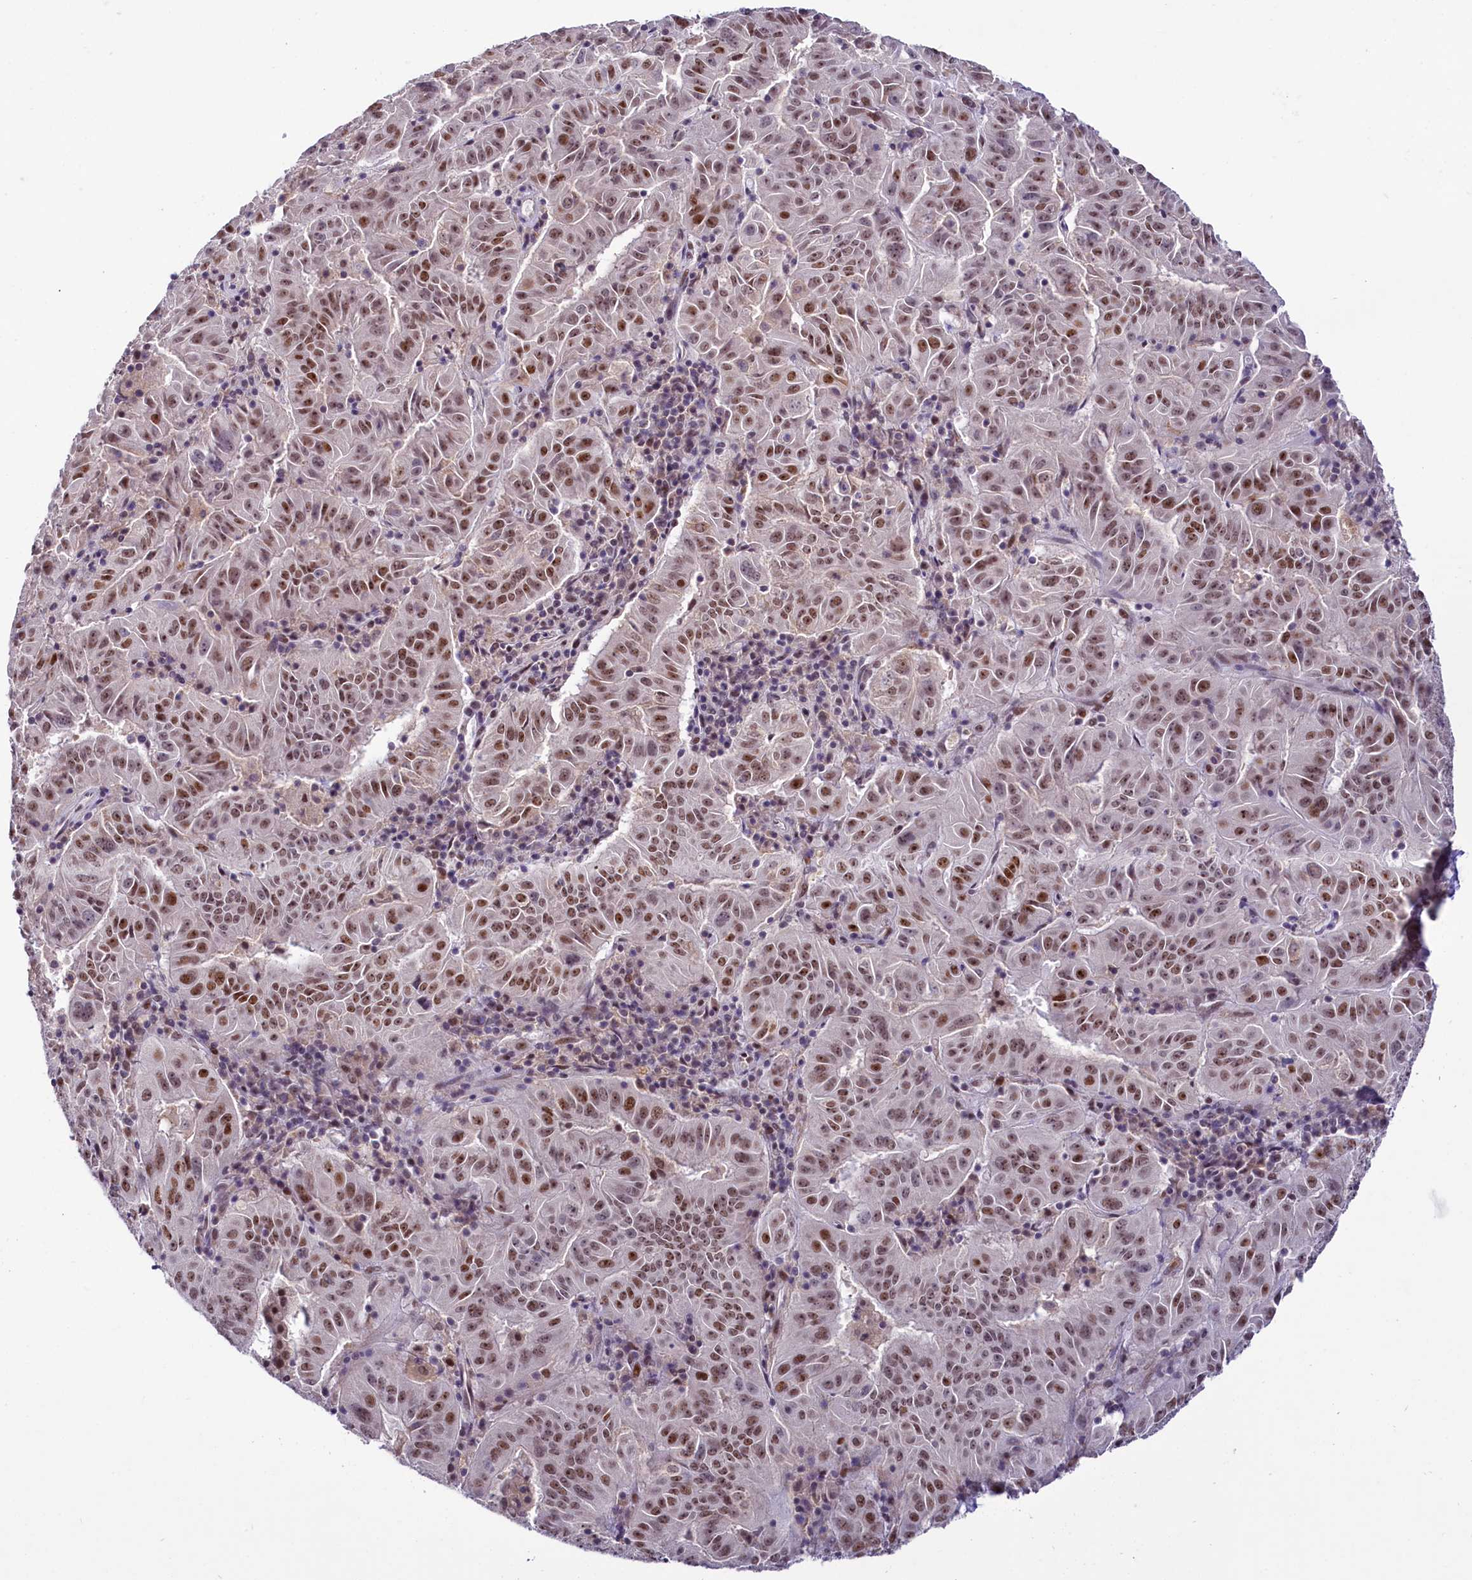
{"staining": {"intensity": "moderate", "quantity": ">75%", "location": "nuclear"}, "tissue": "pancreatic cancer", "cell_type": "Tumor cells", "image_type": "cancer", "snomed": [{"axis": "morphology", "description": "Adenocarcinoma, NOS"}, {"axis": "topography", "description": "Pancreas"}], "caption": "Protein expression analysis of human pancreatic cancer (adenocarcinoma) reveals moderate nuclear expression in about >75% of tumor cells.", "gene": "SCAF11", "patient": {"sex": "male", "age": 63}}